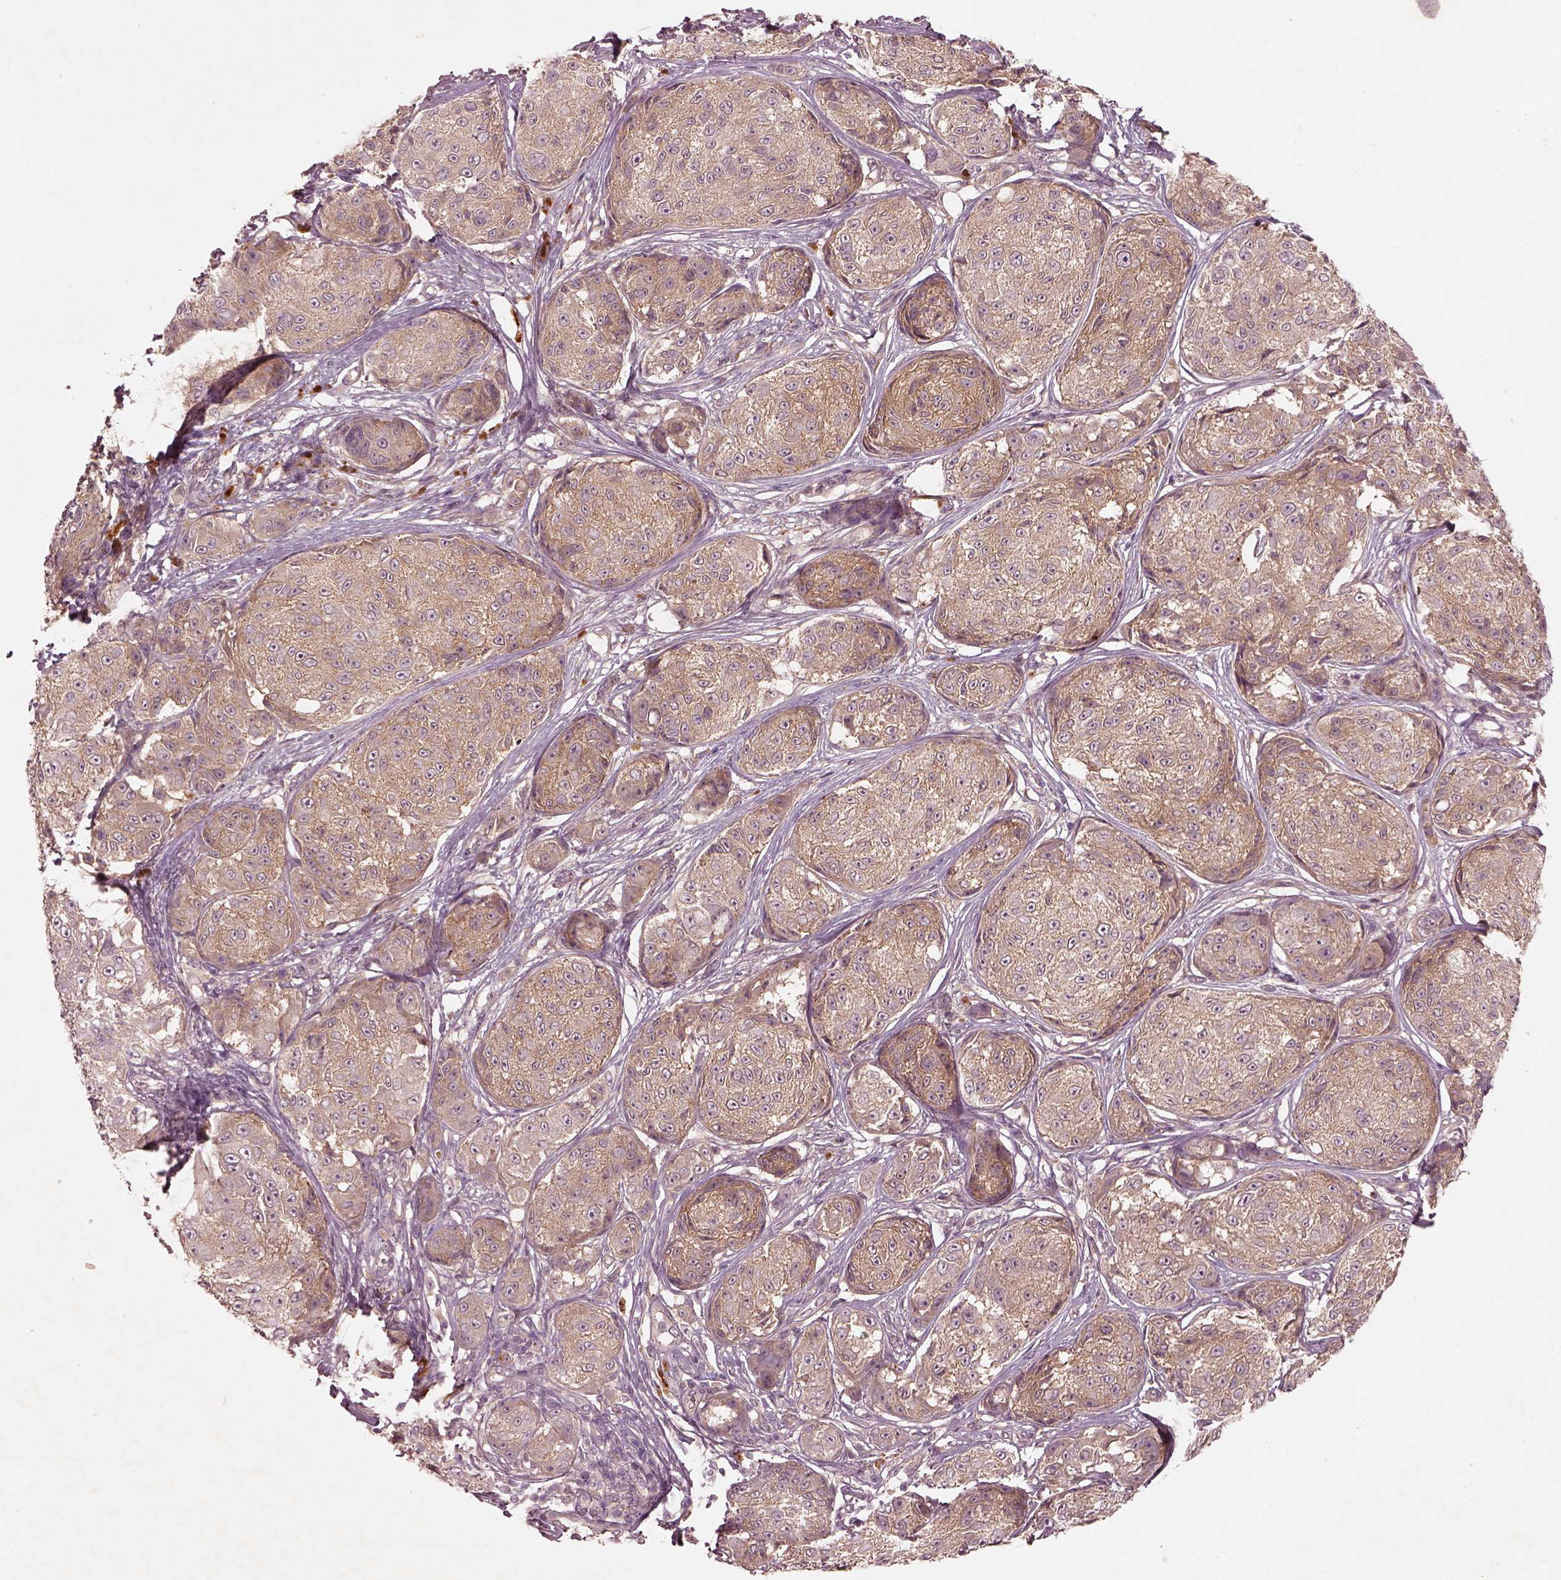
{"staining": {"intensity": "weak", "quantity": ">75%", "location": "cytoplasmic/membranous"}, "tissue": "melanoma", "cell_type": "Tumor cells", "image_type": "cancer", "snomed": [{"axis": "morphology", "description": "Malignant melanoma, NOS"}, {"axis": "topography", "description": "Skin"}], "caption": "The immunohistochemical stain shows weak cytoplasmic/membranous staining in tumor cells of melanoma tissue. (Stains: DAB in brown, nuclei in blue, Microscopy: brightfield microscopy at high magnification).", "gene": "FAM234A", "patient": {"sex": "male", "age": 61}}